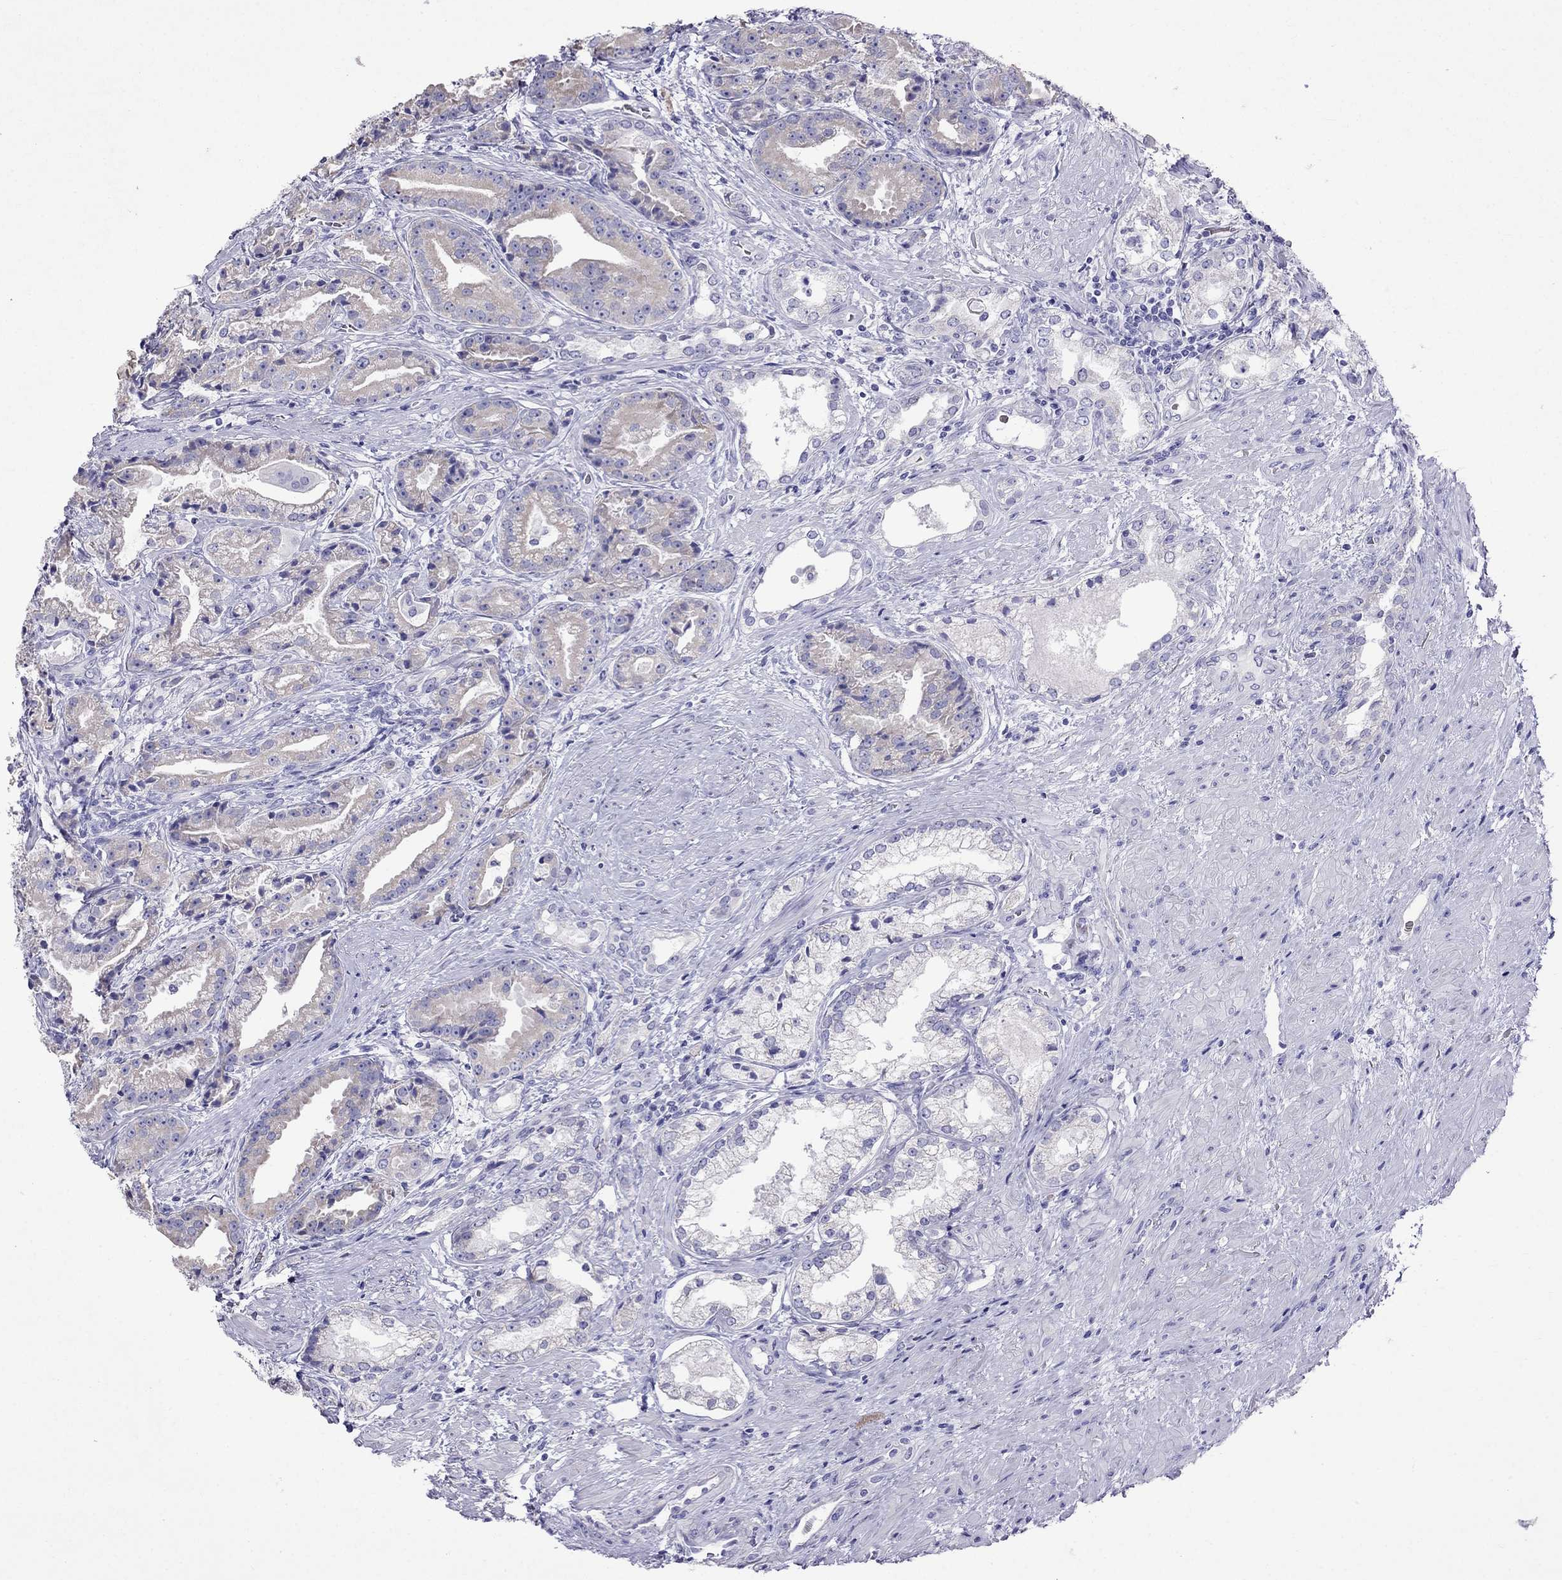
{"staining": {"intensity": "negative", "quantity": "none", "location": "none"}, "tissue": "prostate cancer", "cell_type": "Tumor cells", "image_type": "cancer", "snomed": [{"axis": "morphology", "description": "Adenocarcinoma, NOS"}, {"axis": "morphology", "description": "Adenocarcinoma, High grade"}, {"axis": "topography", "description": "Prostate"}], "caption": "DAB (3,3'-diaminobenzidine) immunohistochemical staining of human prostate cancer (high-grade adenocarcinoma) displays no significant positivity in tumor cells.", "gene": "TDRD1", "patient": {"sex": "male", "age": 64}}